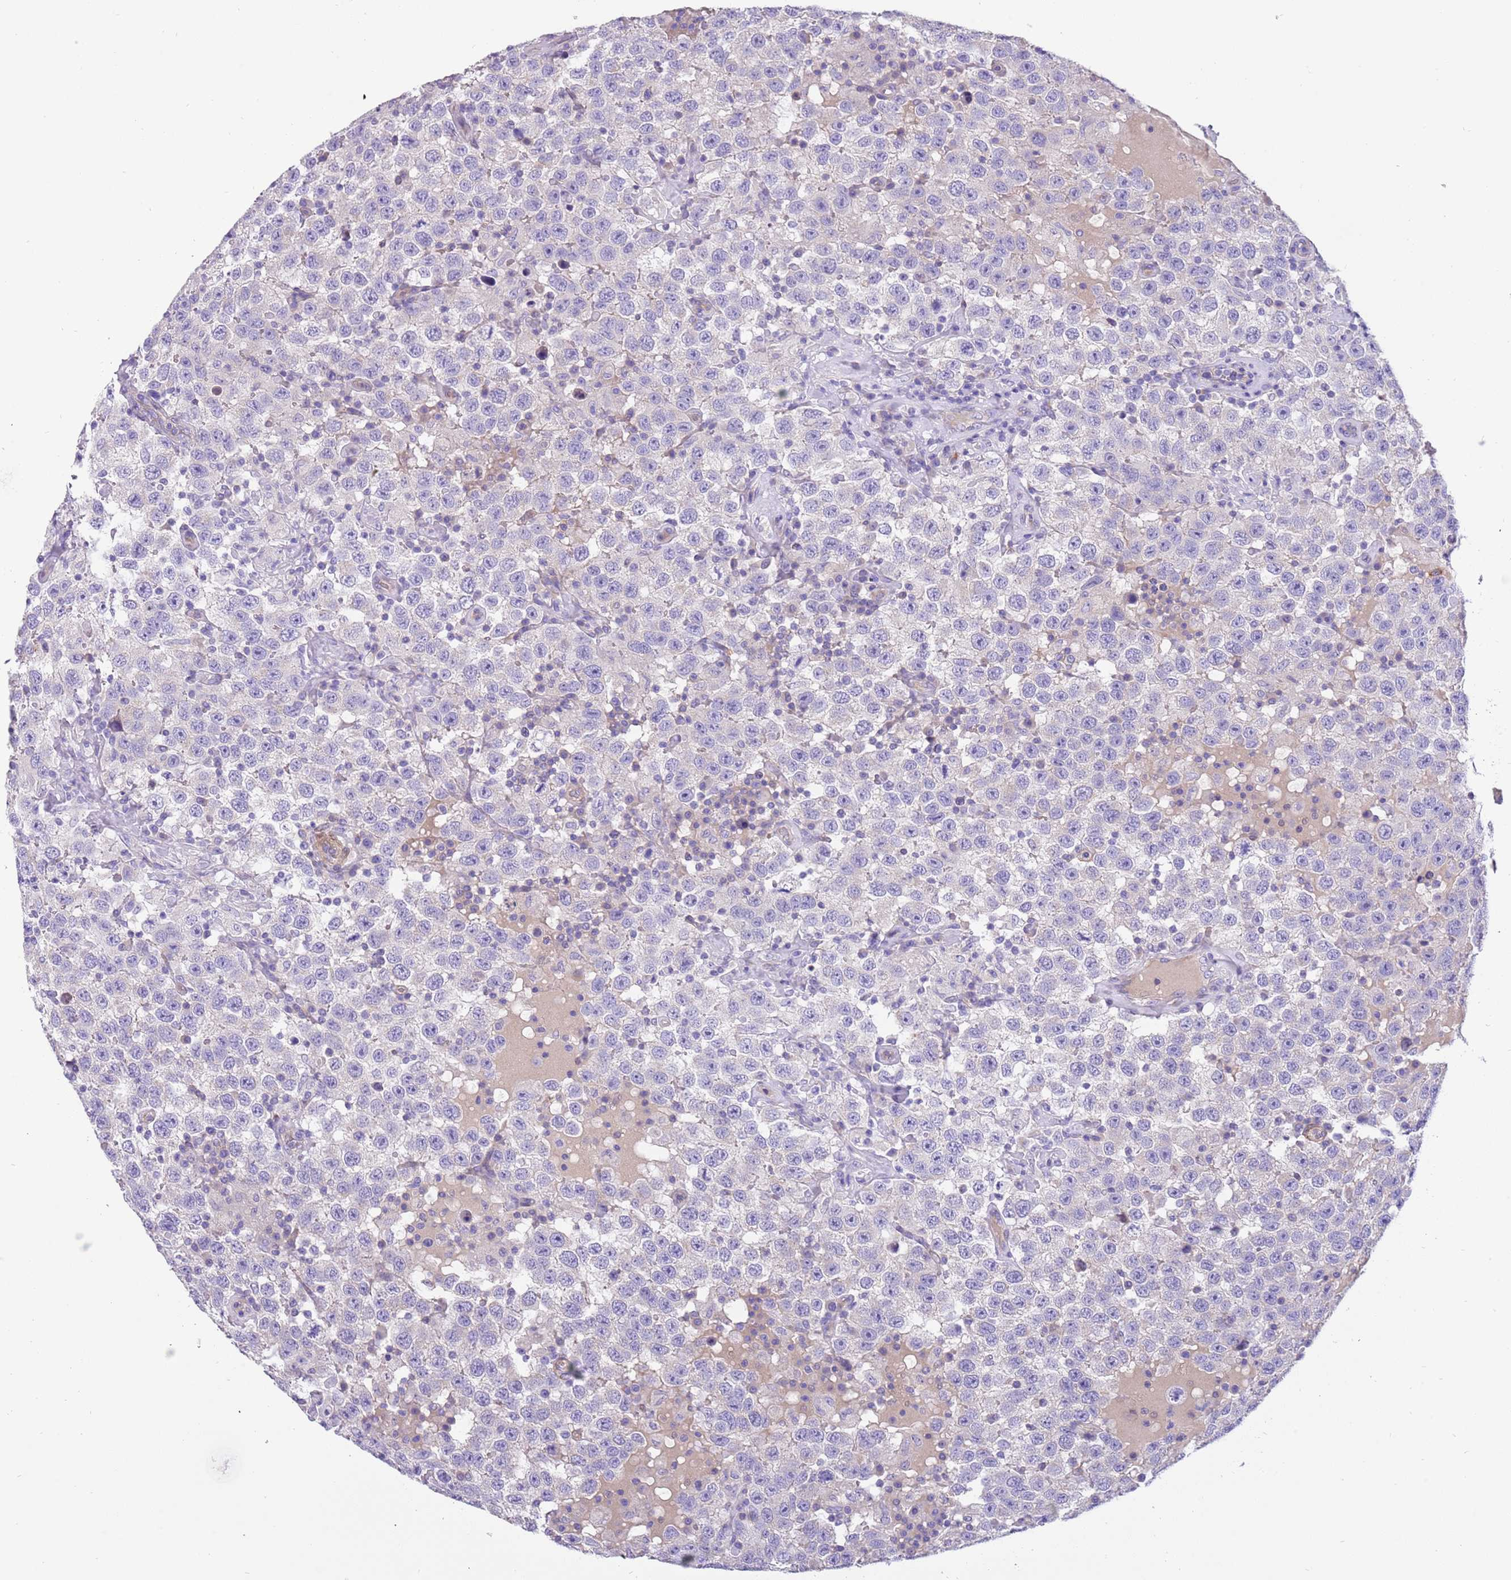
{"staining": {"intensity": "negative", "quantity": "none", "location": "none"}, "tissue": "testis cancer", "cell_type": "Tumor cells", "image_type": "cancer", "snomed": [{"axis": "morphology", "description": "Seminoma, NOS"}, {"axis": "topography", "description": "Testis"}], "caption": "This is an immunohistochemistry photomicrograph of human testis seminoma. There is no positivity in tumor cells.", "gene": "SERINC3", "patient": {"sex": "male", "age": 41}}